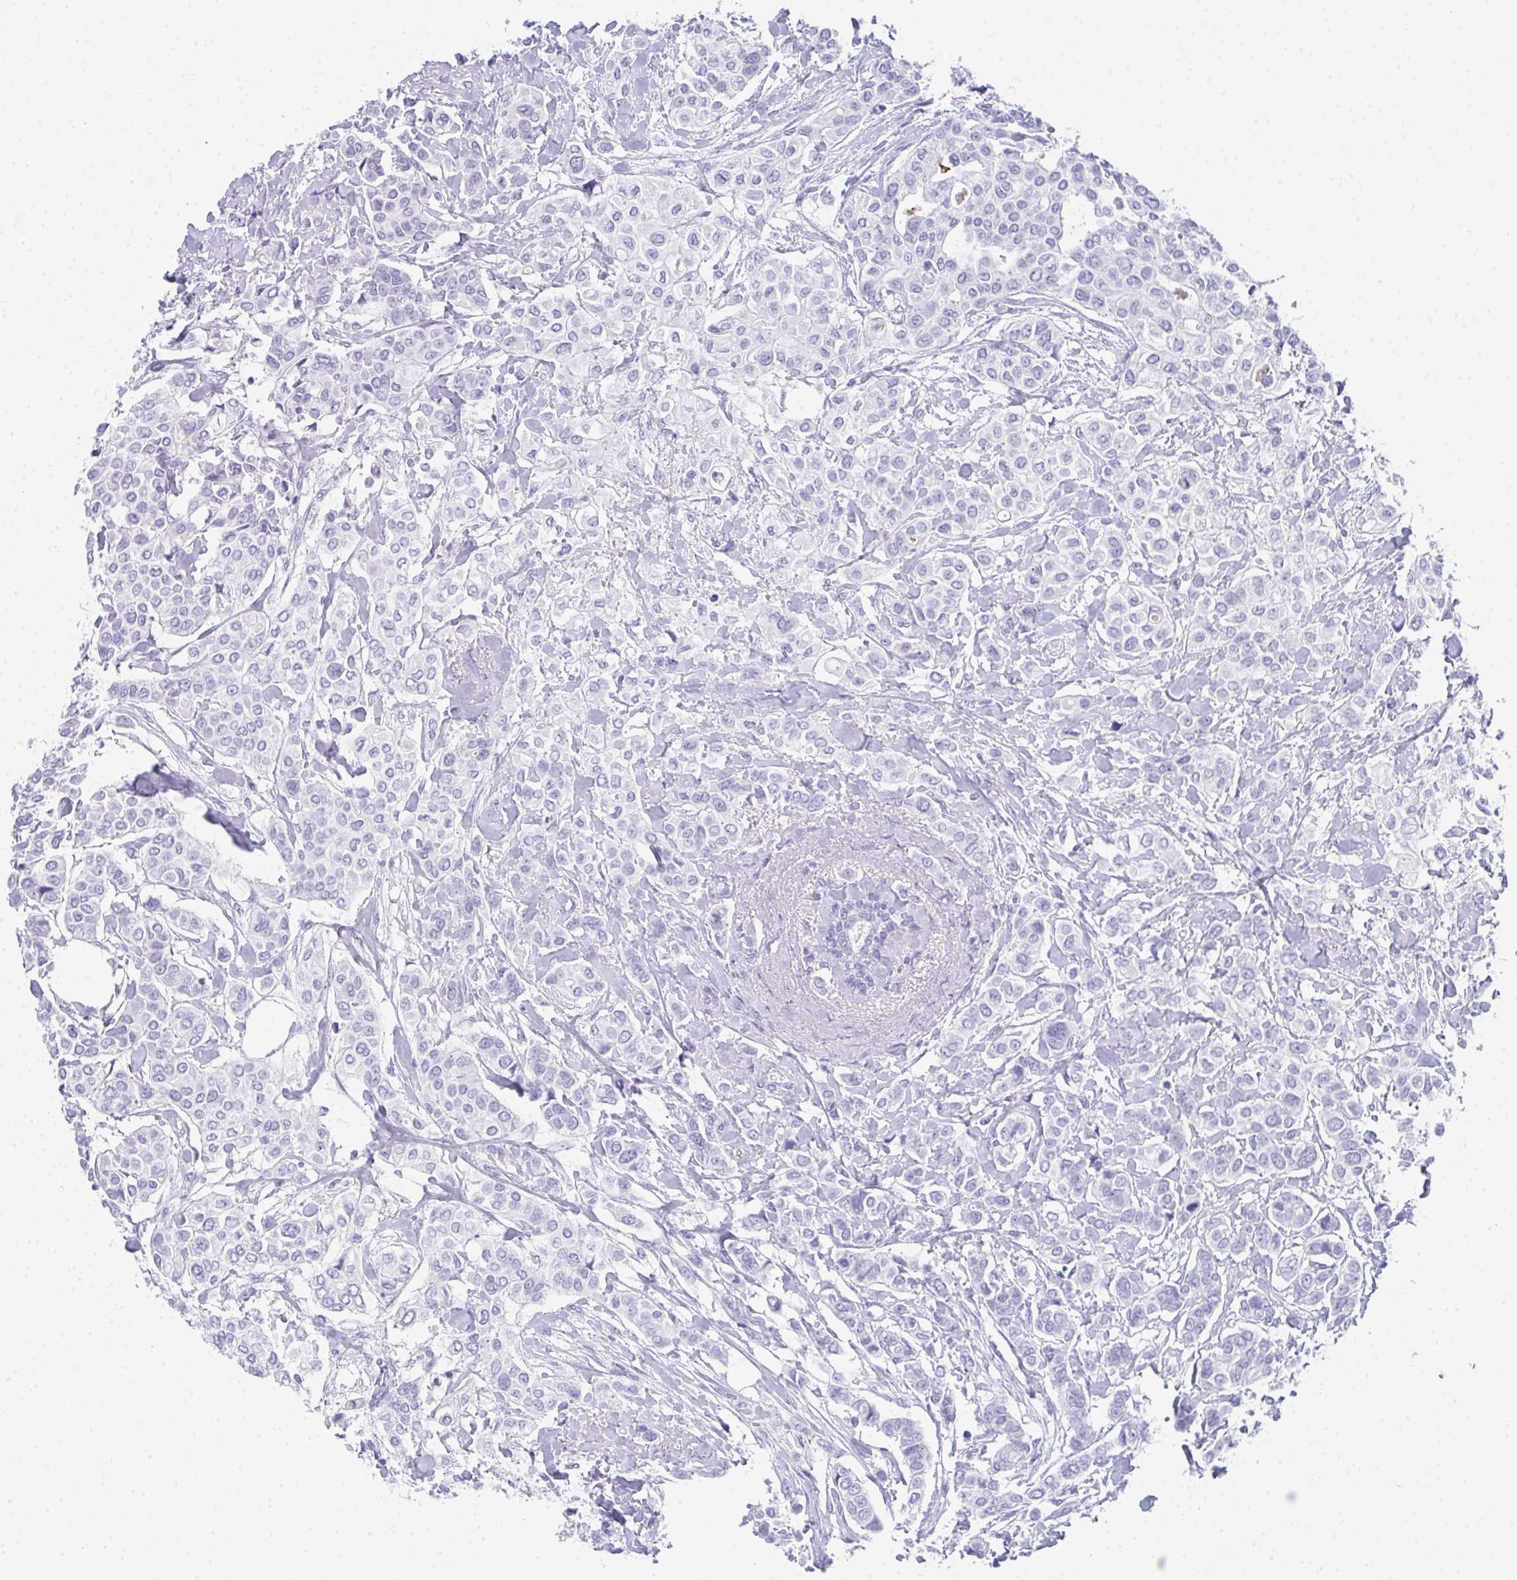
{"staining": {"intensity": "negative", "quantity": "none", "location": "none"}, "tissue": "breast cancer", "cell_type": "Tumor cells", "image_type": "cancer", "snomed": [{"axis": "morphology", "description": "Lobular carcinoma"}, {"axis": "topography", "description": "Breast"}], "caption": "Tumor cells are negative for brown protein staining in breast lobular carcinoma.", "gene": "RLF", "patient": {"sex": "female", "age": 51}}